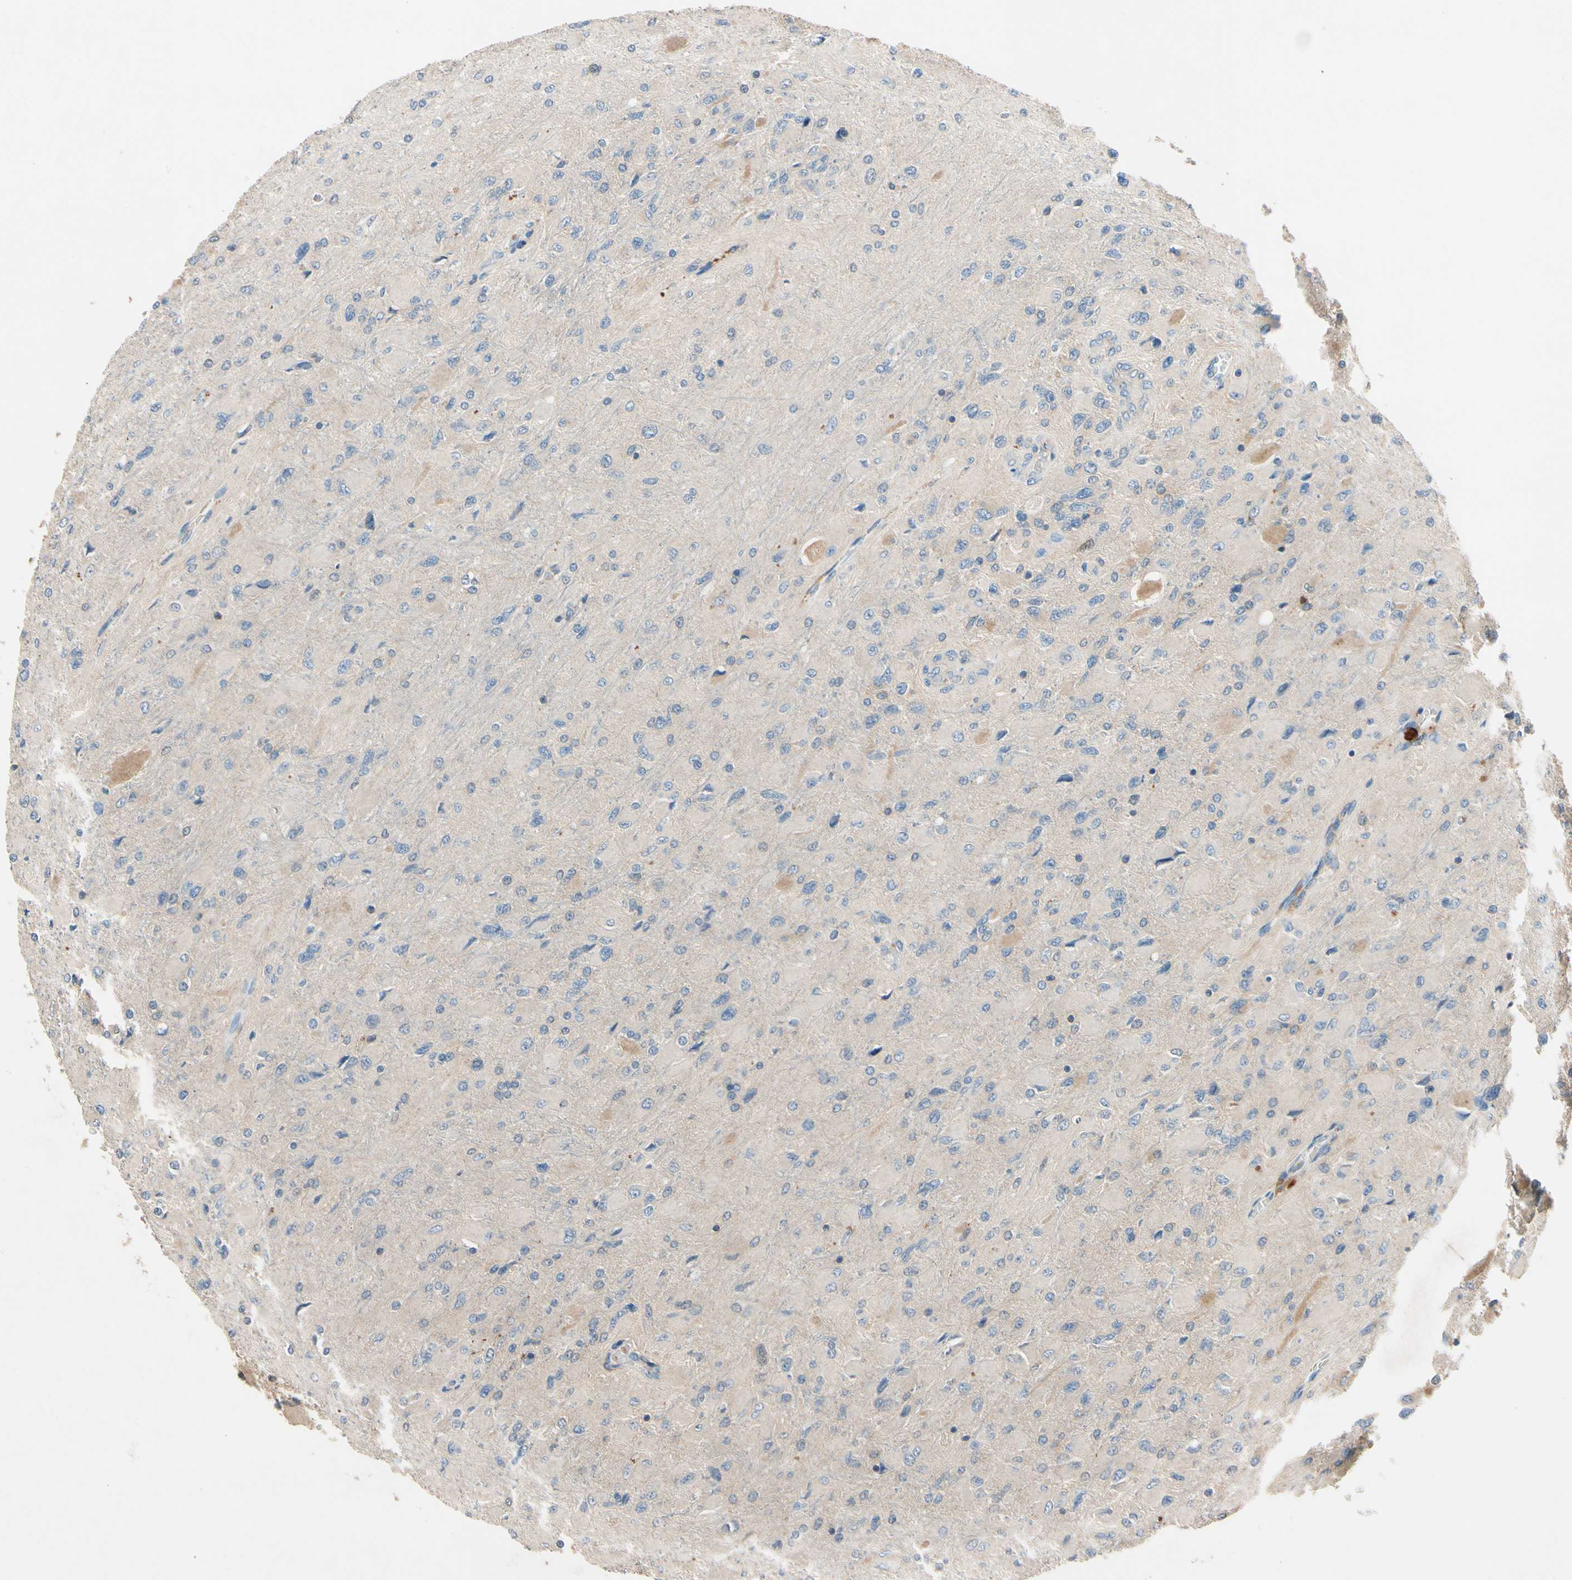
{"staining": {"intensity": "weak", "quantity": "<25%", "location": "cytoplasmic/membranous"}, "tissue": "glioma", "cell_type": "Tumor cells", "image_type": "cancer", "snomed": [{"axis": "morphology", "description": "Glioma, malignant, High grade"}, {"axis": "topography", "description": "Cerebral cortex"}], "caption": "A photomicrograph of human malignant glioma (high-grade) is negative for staining in tumor cells. The staining was performed using DAB (3,3'-diaminobenzidine) to visualize the protein expression in brown, while the nuclei were stained in blue with hematoxylin (Magnification: 20x).", "gene": "IL1RL1", "patient": {"sex": "female", "age": 36}}